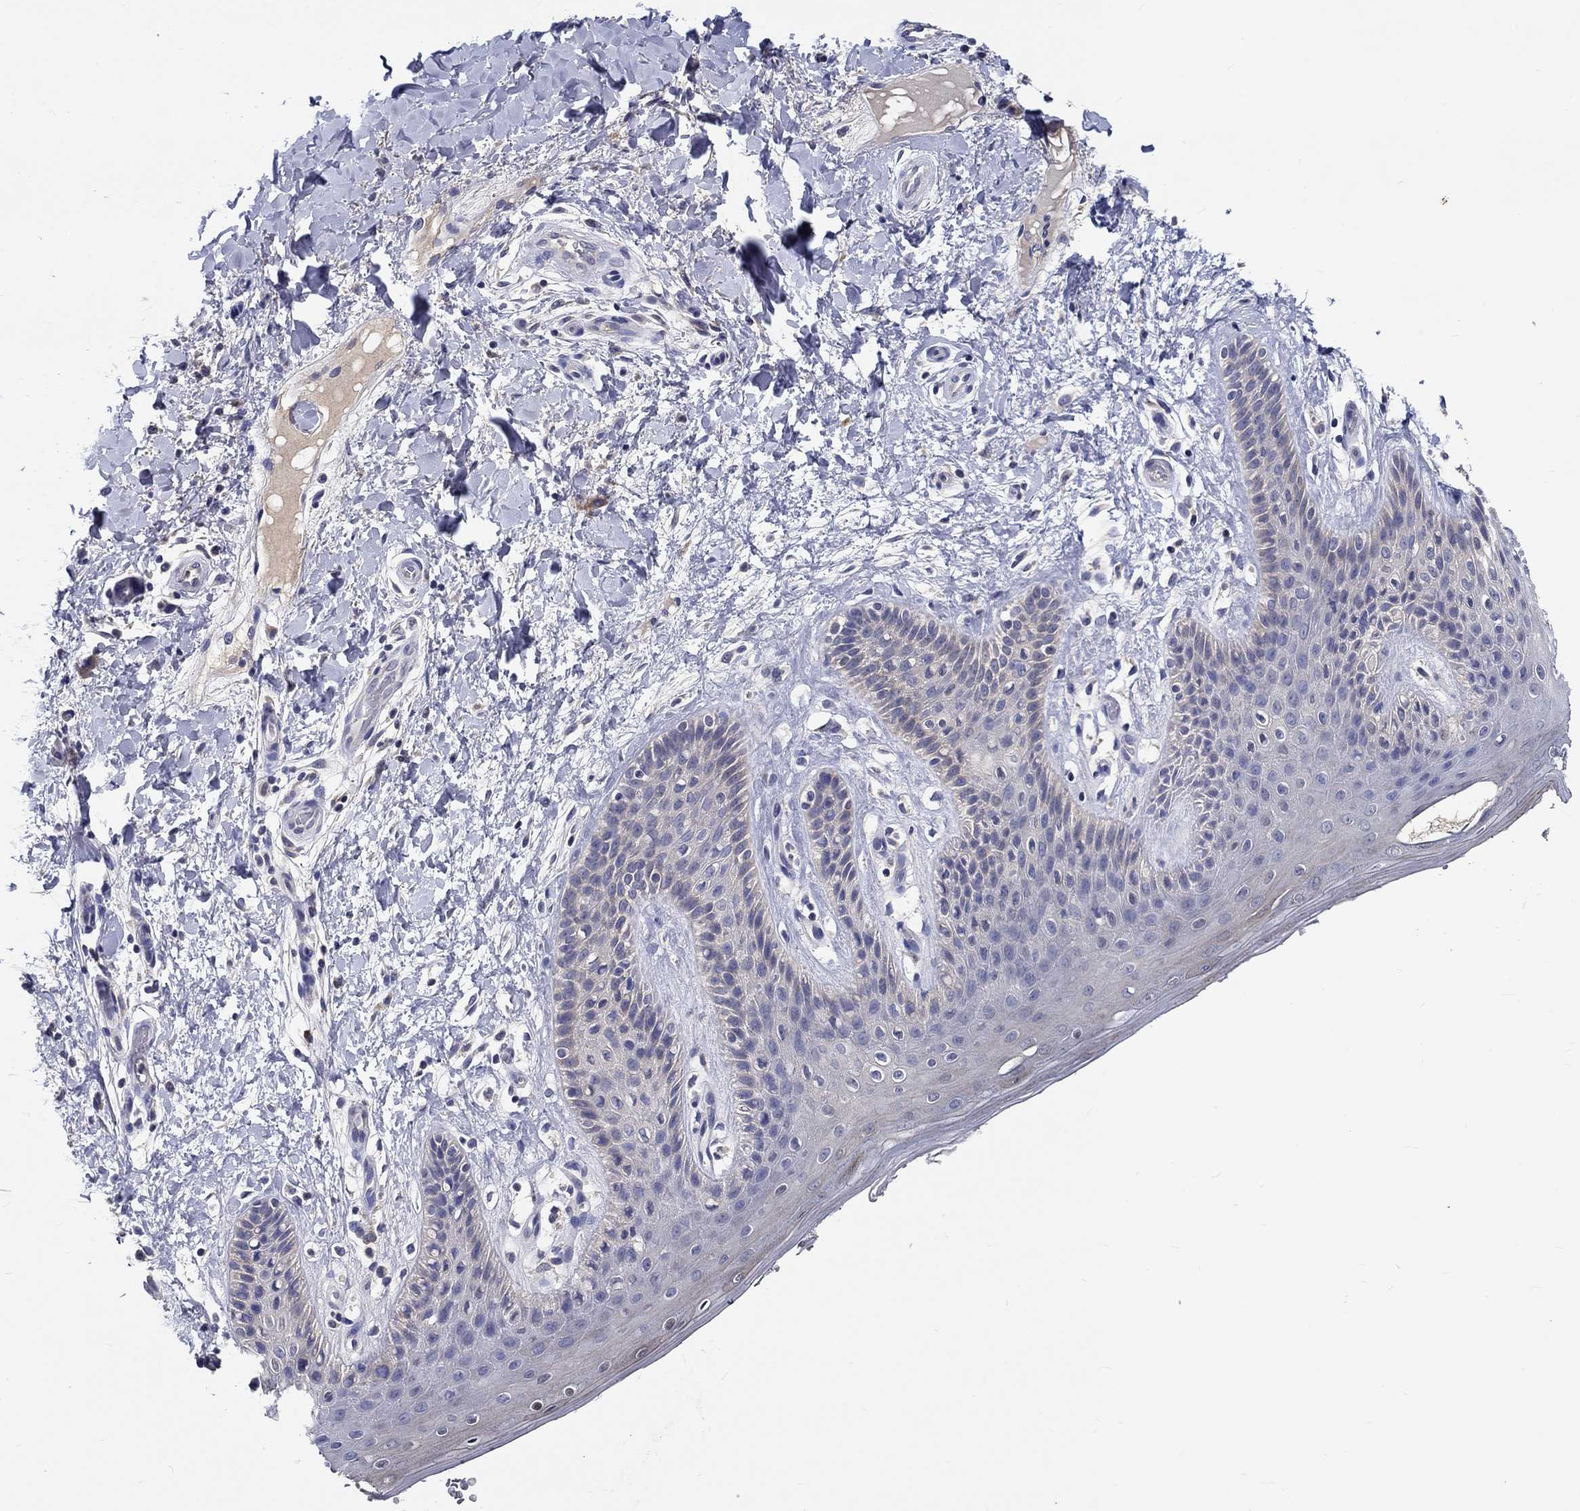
{"staining": {"intensity": "negative", "quantity": "none", "location": "none"}, "tissue": "skin", "cell_type": "Epidermal cells", "image_type": "normal", "snomed": [{"axis": "morphology", "description": "Normal tissue, NOS"}, {"axis": "topography", "description": "Anal"}], "caption": "The image exhibits no staining of epidermal cells in benign skin. (IHC, brightfield microscopy, high magnification).", "gene": "CHIT1", "patient": {"sex": "male", "age": 36}}